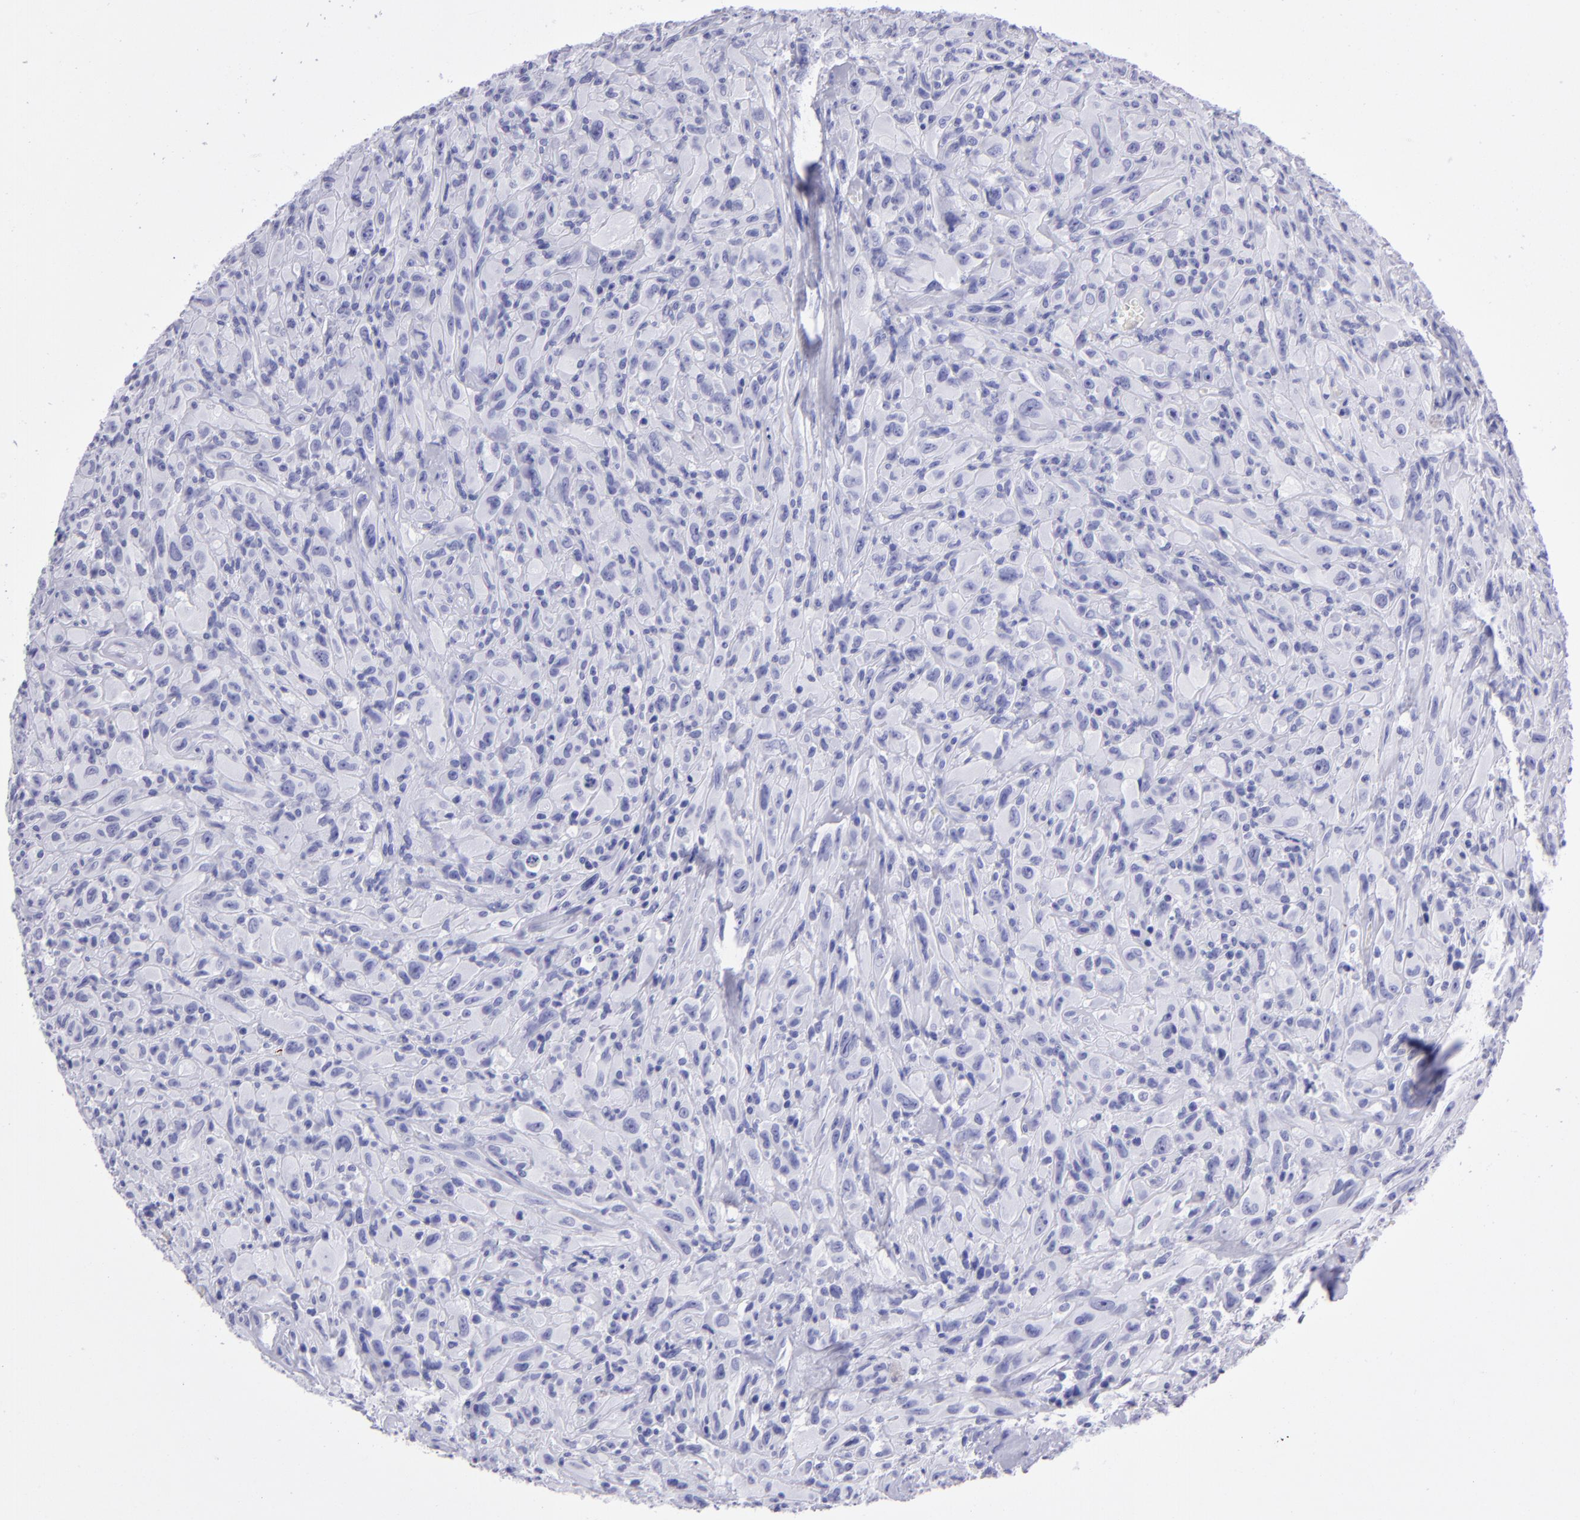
{"staining": {"intensity": "negative", "quantity": "none", "location": "none"}, "tissue": "glioma", "cell_type": "Tumor cells", "image_type": "cancer", "snomed": [{"axis": "morphology", "description": "Glioma, malignant, High grade"}, {"axis": "topography", "description": "Brain"}], "caption": "Glioma was stained to show a protein in brown. There is no significant expression in tumor cells.", "gene": "TYRP1", "patient": {"sex": "male", "age": 48}}